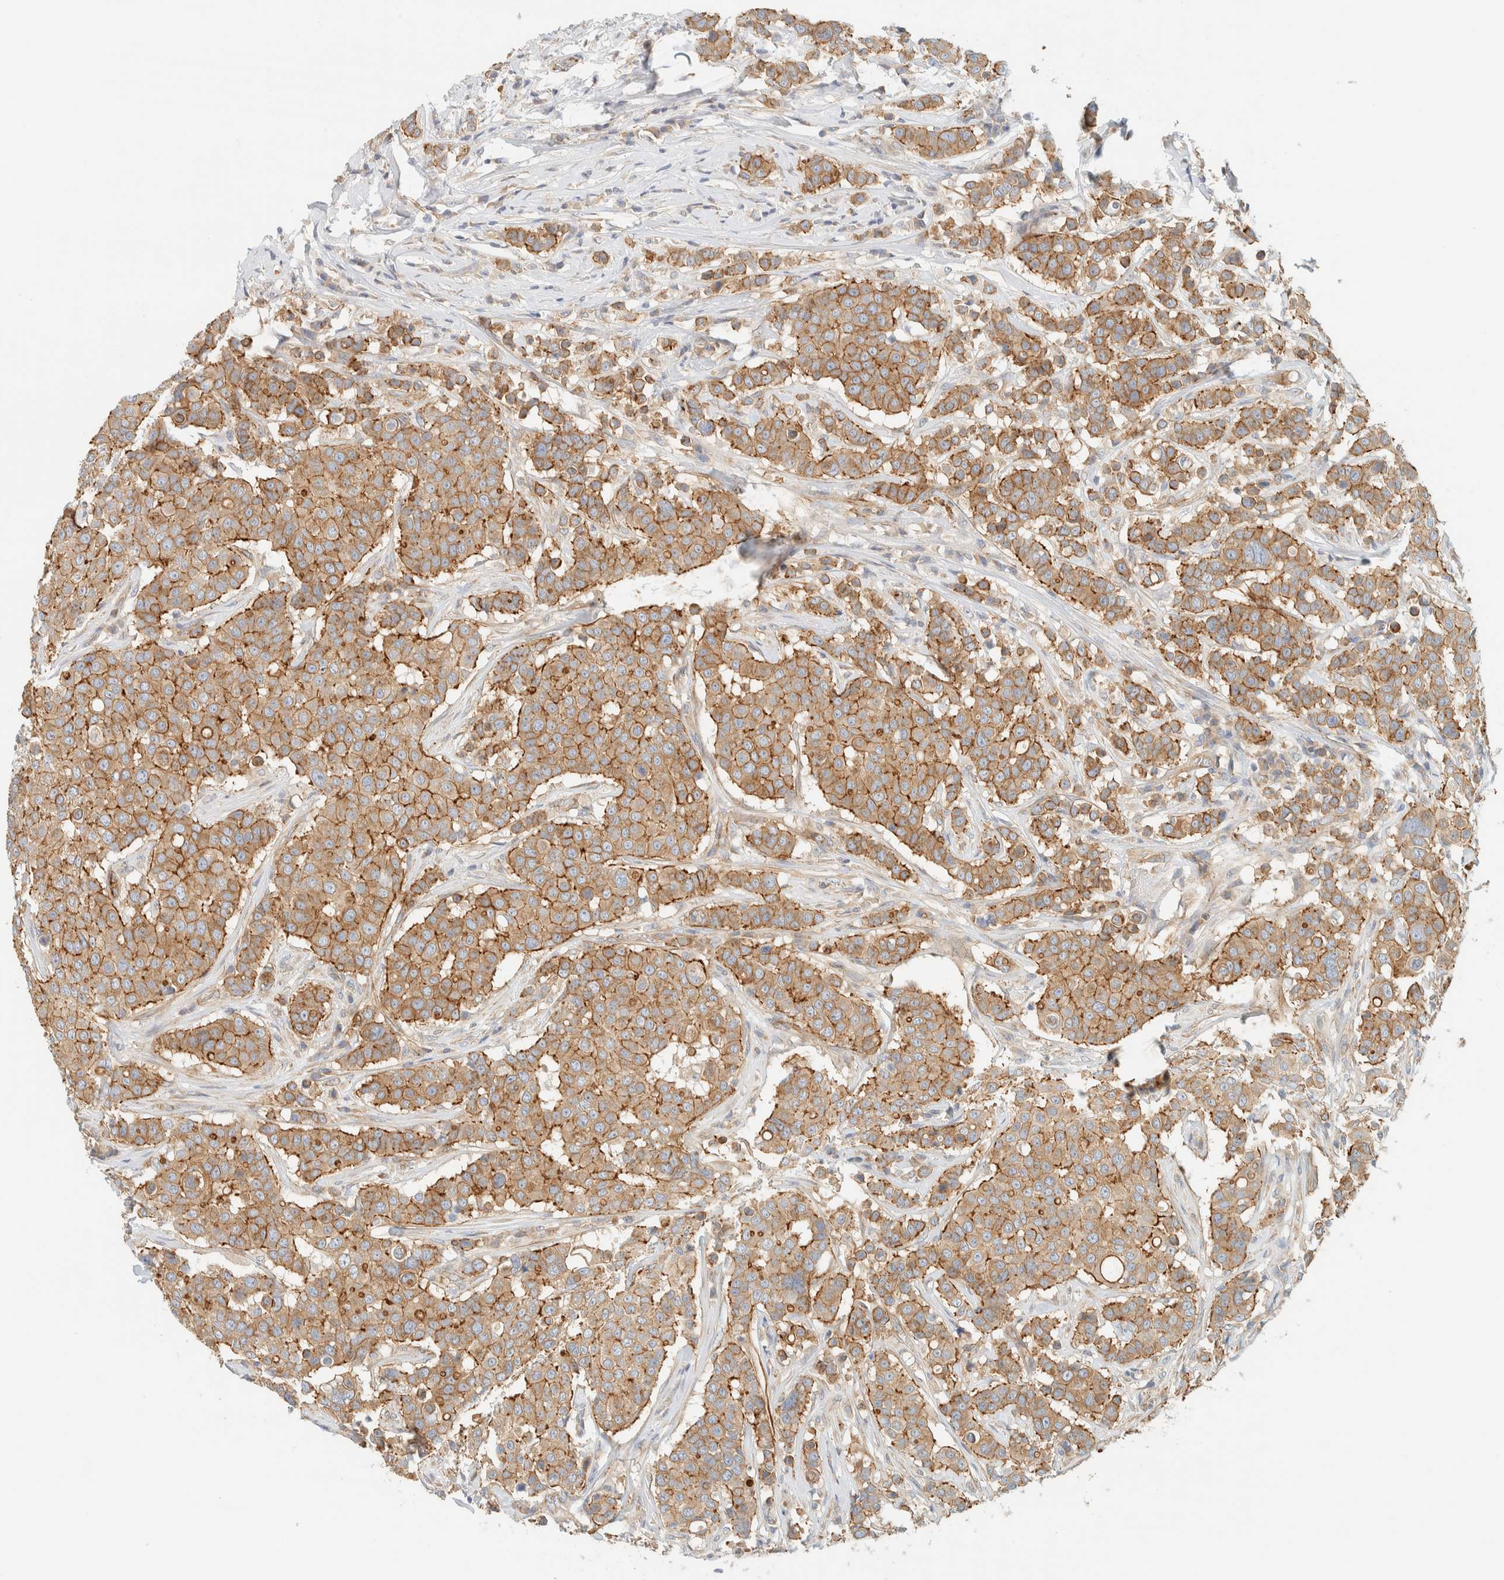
{"staining": {"intensity": "moderate", "quantity": ">75%", "location": "cytoplasmic/membranous"}, "tissue": "breast cancer", "cell_type": "Tumor cells", "image_type": "cancer", "snomed": [{"axis": "morphology", "description": "Duct carcinoma"}, {"axis": "topography", "description": "Breast"}], "caption": "Immunohistochemistry photomicrograph of breast cancer stained for a protein (brown), which shows medium levels of moderate cytoplasmic/membranous staining in about >75% of tumor cells.", "gene": "LIMA1", "patient": {"sex": "female", "age": 27}}